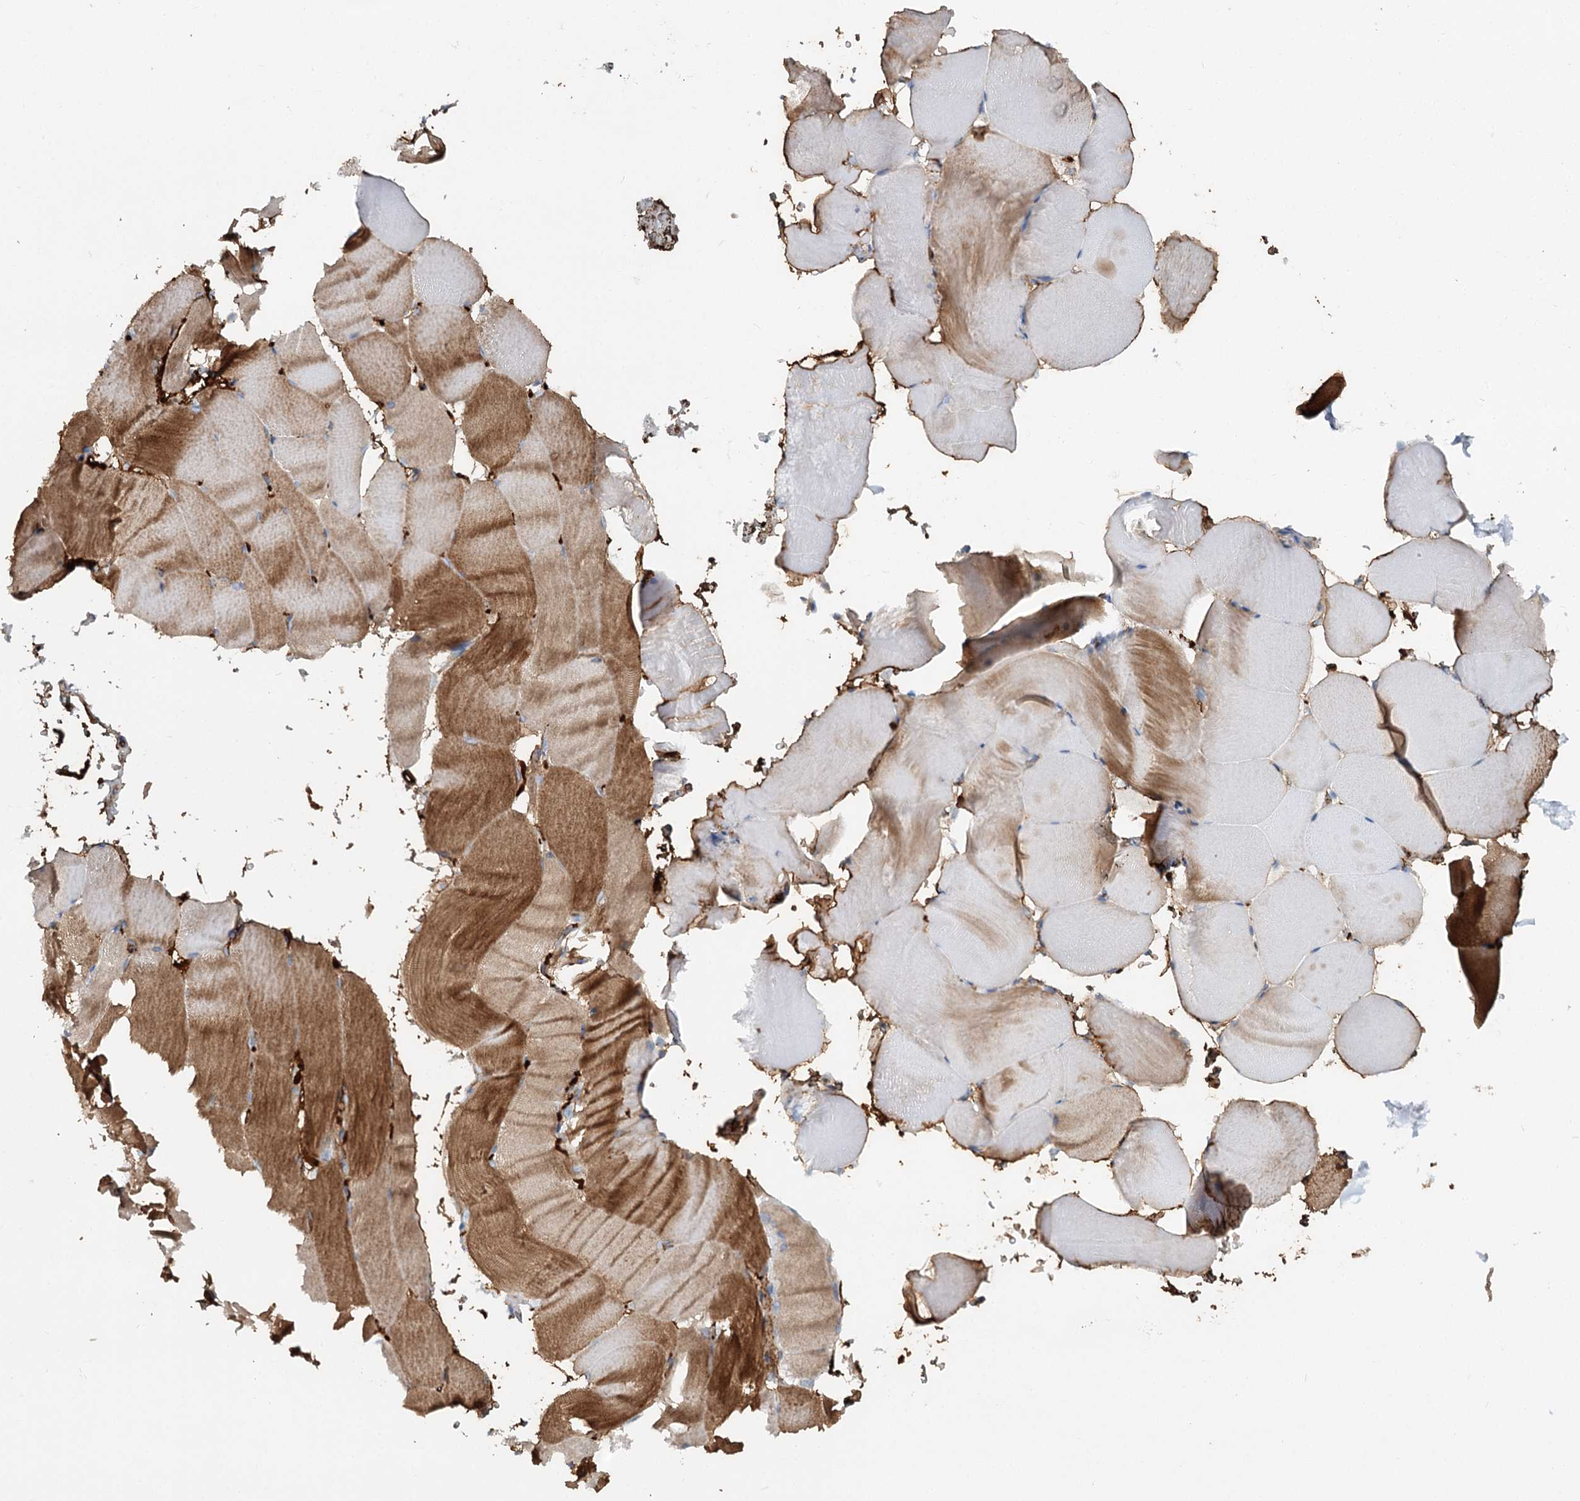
{"staining": {"intensity": "moderate", "quantity": "25%-75%", "location": "cytoplasmic/membranous,nuclear"}, "tissue": "skeletal muscle", "cell_type": "Myocytes", "image_type": "normal", "snomed": [{"axis": "morphology", "description": "Normal tissue, NOS"}, {"axis": "topography", "description": "Skeletal muscle"}, {"axis": "topography", "description": "Parathyroid gland"}], "caption": "Immunohistochemical staining of benign skeletal muscle shows 25%-75% levels of moderate cytoplasmic/membranous,nuclear protein staining in approximately 25%-75% of myocytes.", "gene": "ALKBH8", "patient": {"sex": "female", "age": 37}}